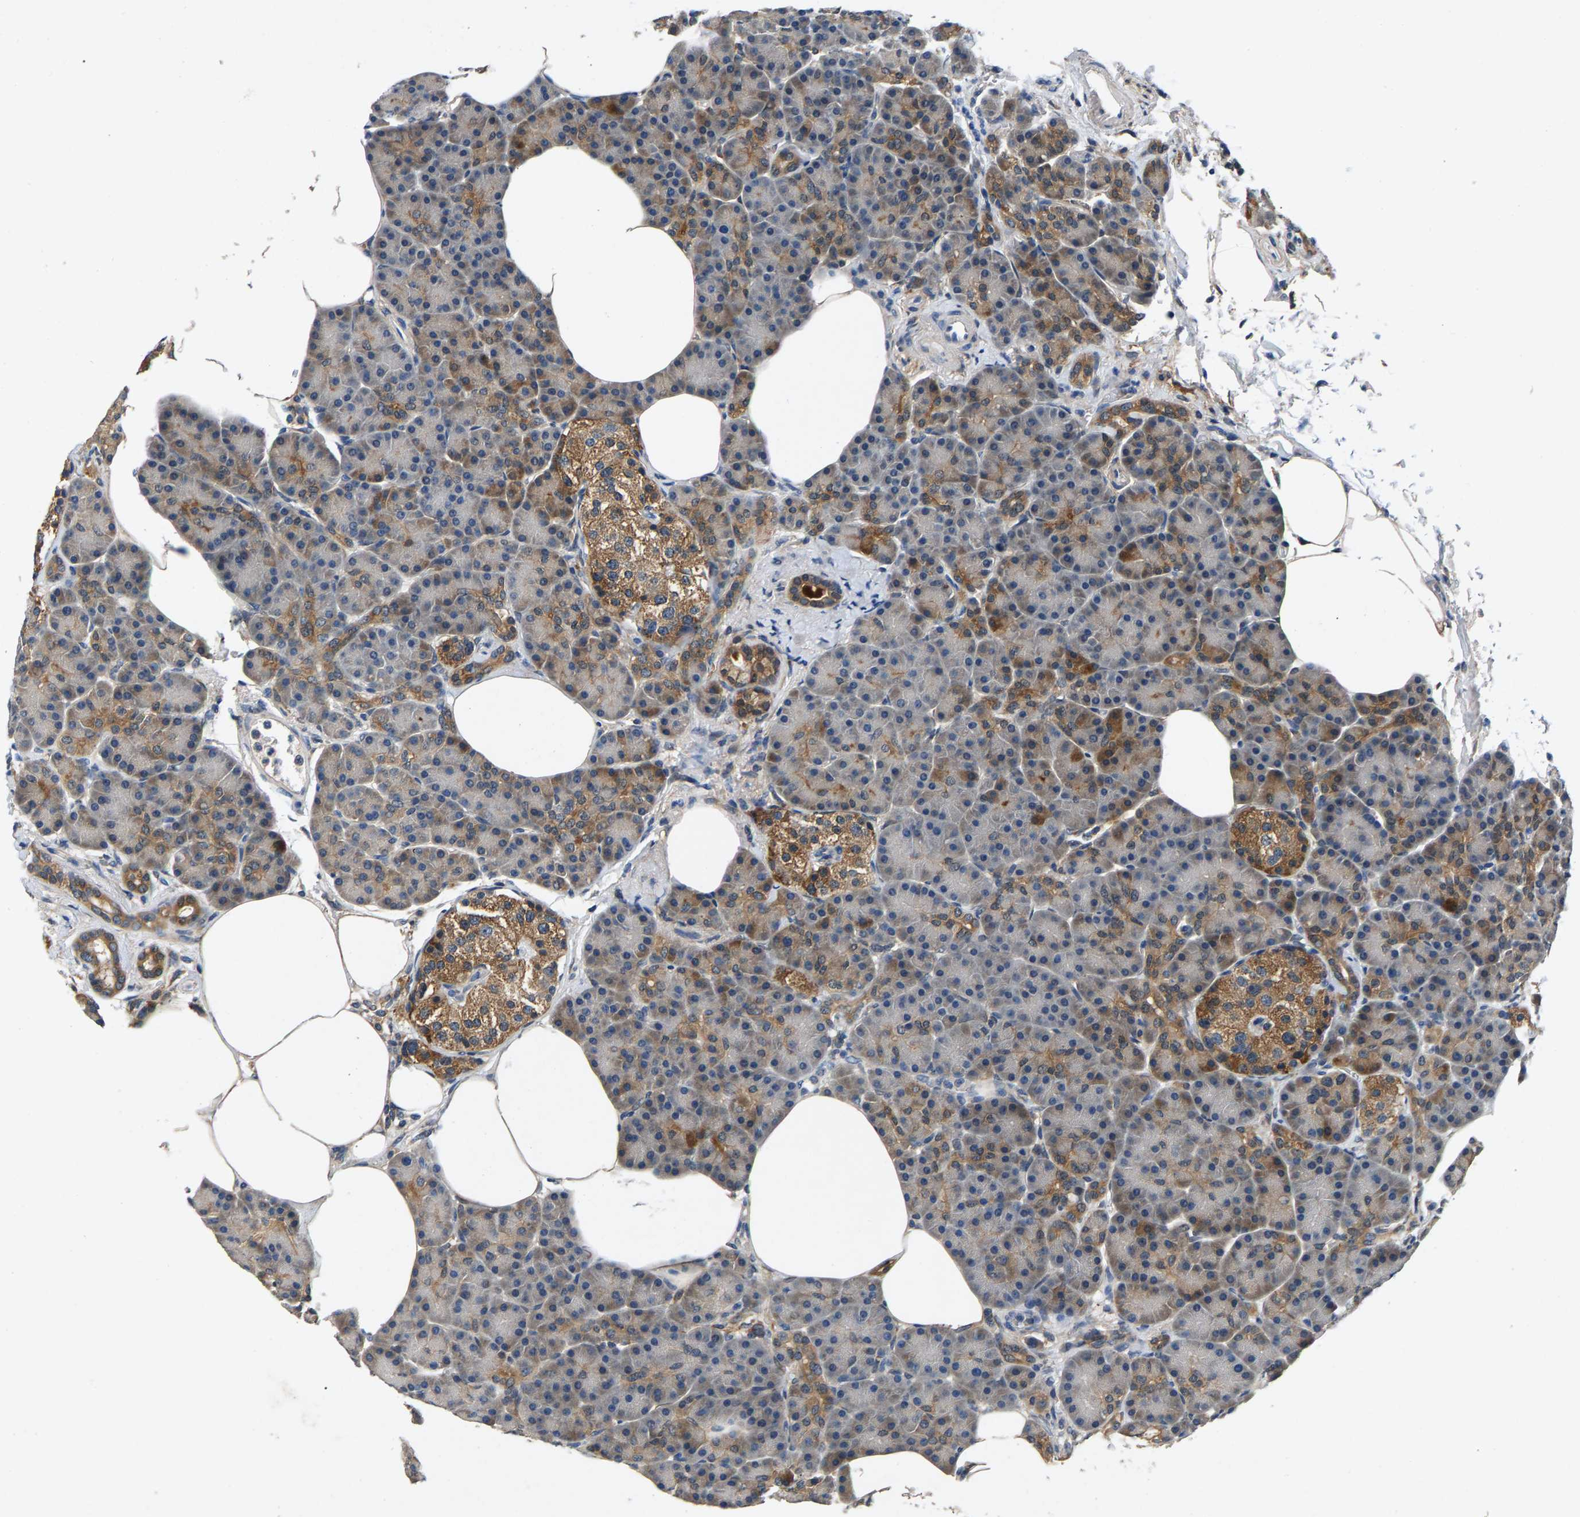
{"staining": {"intensity": "moderate", "quantity": "<25%", "location": "cytoplasmic/membranous"}, "tissue": "pancreas", "cell_type": "Exocrine glandular cells", "image_type": "normal", "snomed": [{"axis": "morphology", "description": "Normal tissue, NOS"}, {"axis": "topography", "description": "Pancreas"}], "caption": "Immunohistochemistry (IHC) of benign human pancreas exhibits low levels of moderate cytoplasmic/membranous staining in about <25% of exocrine glandular cells.", "gene": "NT5C", "patient": {"sex": "female", "age": 70}}